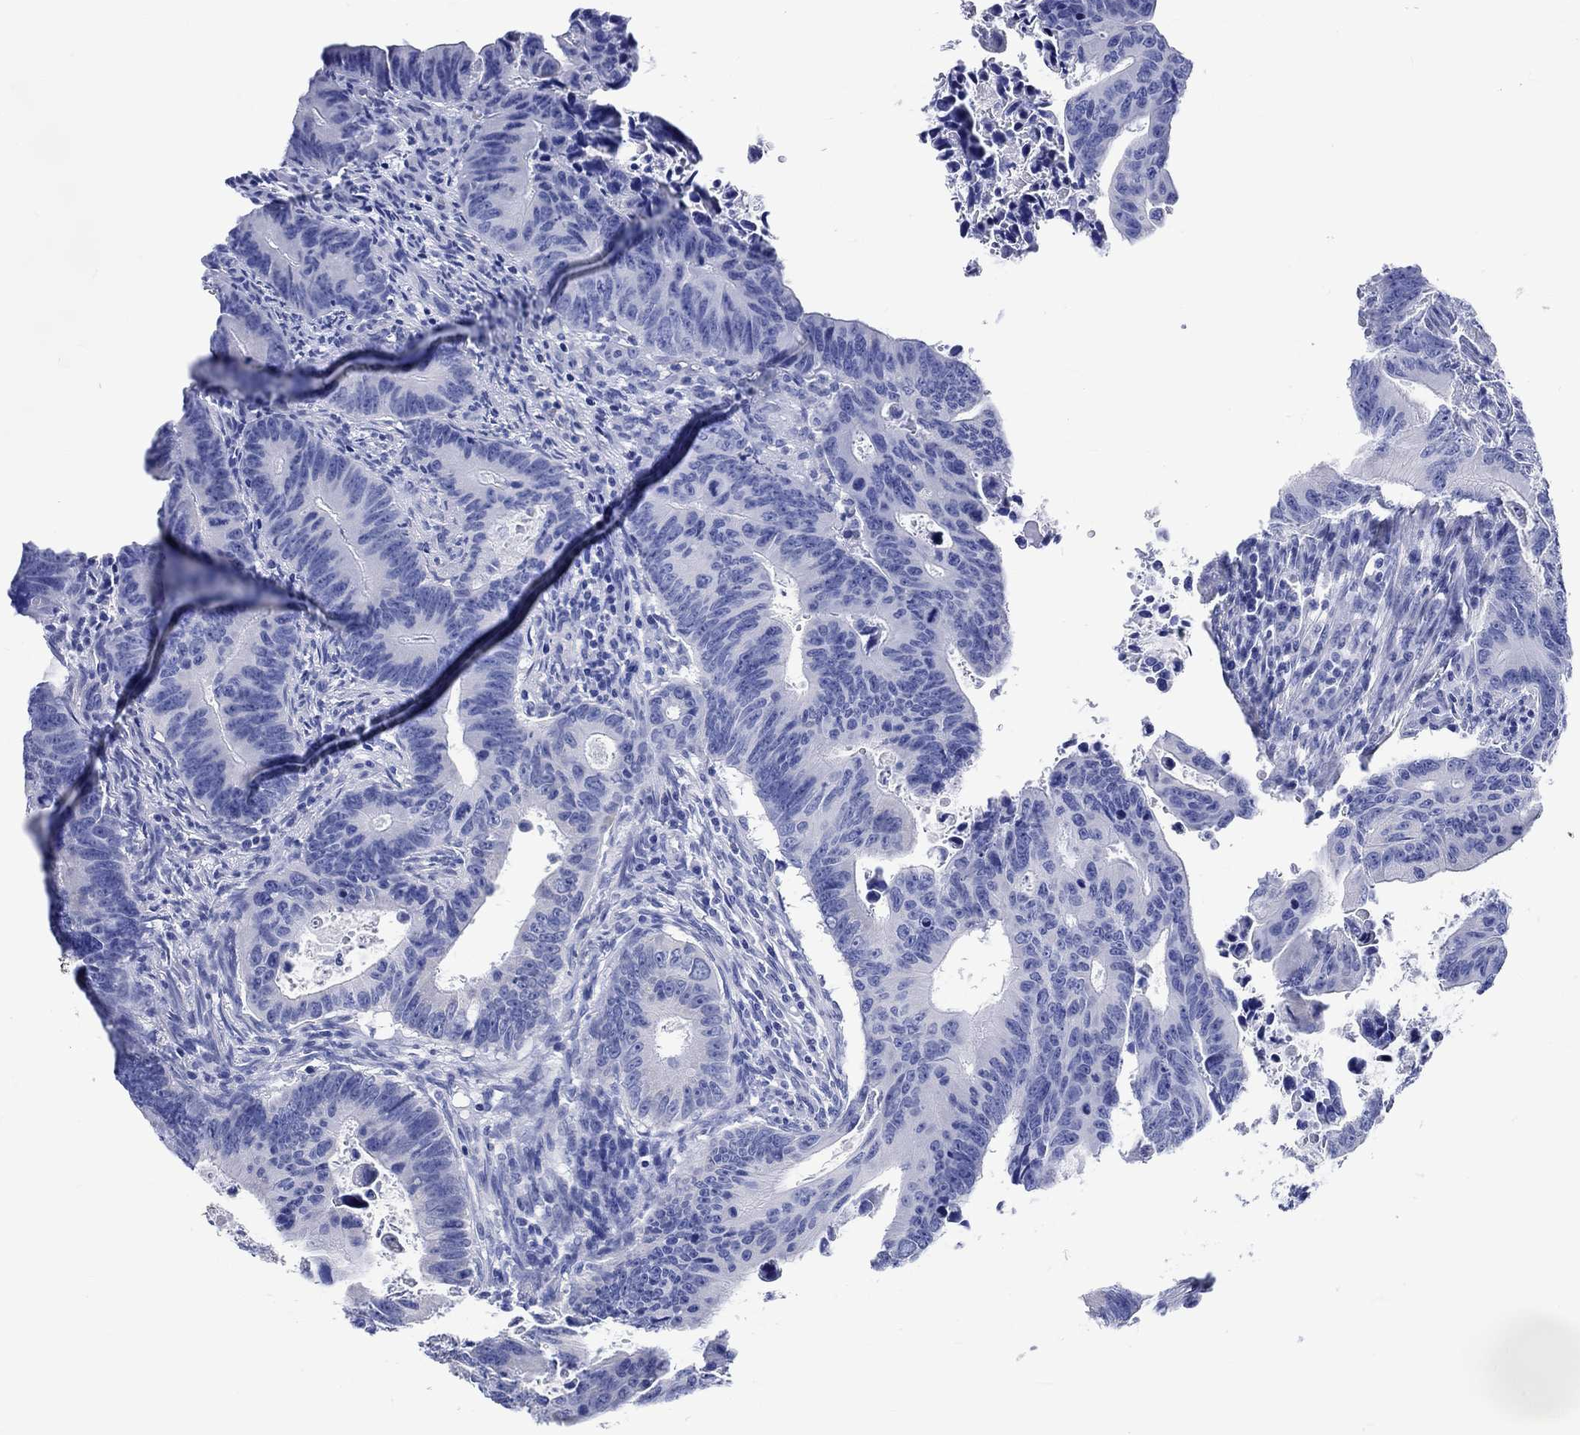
{"staining": {"intensity": "negative", "quantity": "none", "location": "none"}, "tissue": "colorectal cancer", "cell_type": "Tumor cells", "image_type": "cancer", "snomed": [{"axis": "morphology", "description": "Adenocarcinoma, NOS"}, {"axis": "topography", "description": "Colon"}], "caption": "The image shows no significant staining in tumor cells of colorectal cancer.", "gene": "KLHL33", "patient": {"sex": "female", "age": 87}}